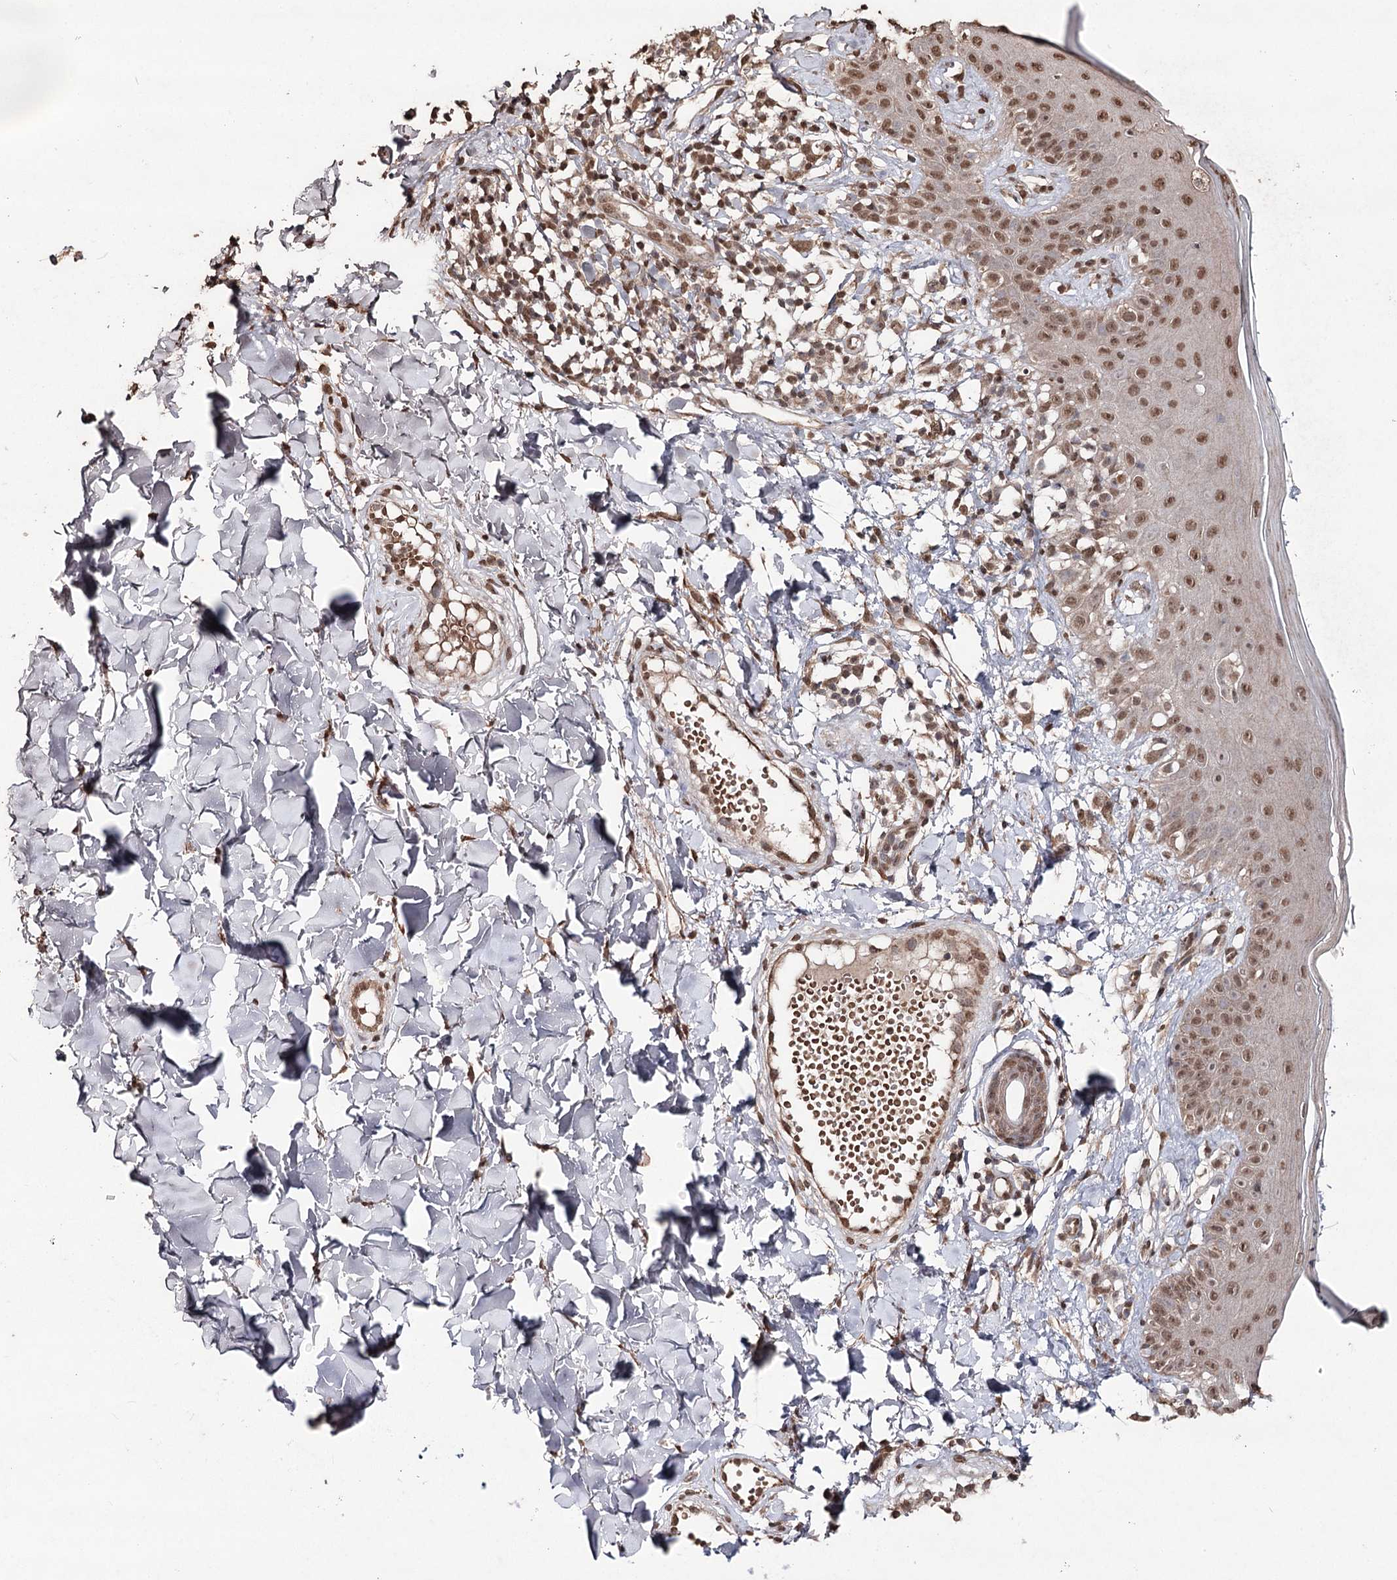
{"staining": {"intensity": "moderate", "quantity": ">75%", "location": "cytoplasmic/membranous,nuclear"}, "tissue": "skin", "cell_type": "Fibroblasts", "image_type": "normal", "snomed": [{"axis": "morphology", "description": "Normal tissue, NOS"}, {"axis": "topography", "description": "Skin"}], "caption": "Protein staining of unremarkable skin shows moderate cytoplasmic/membranous,nuclear positivity in approximately >75% of fibroblasts. The protein of interest is stained brown, and the nuclei are stained in blue (DAB IHC with brightfield microscopy, high magnification).", "gene": "ATG14", "patient": {"sex": "male", "age": 52}}